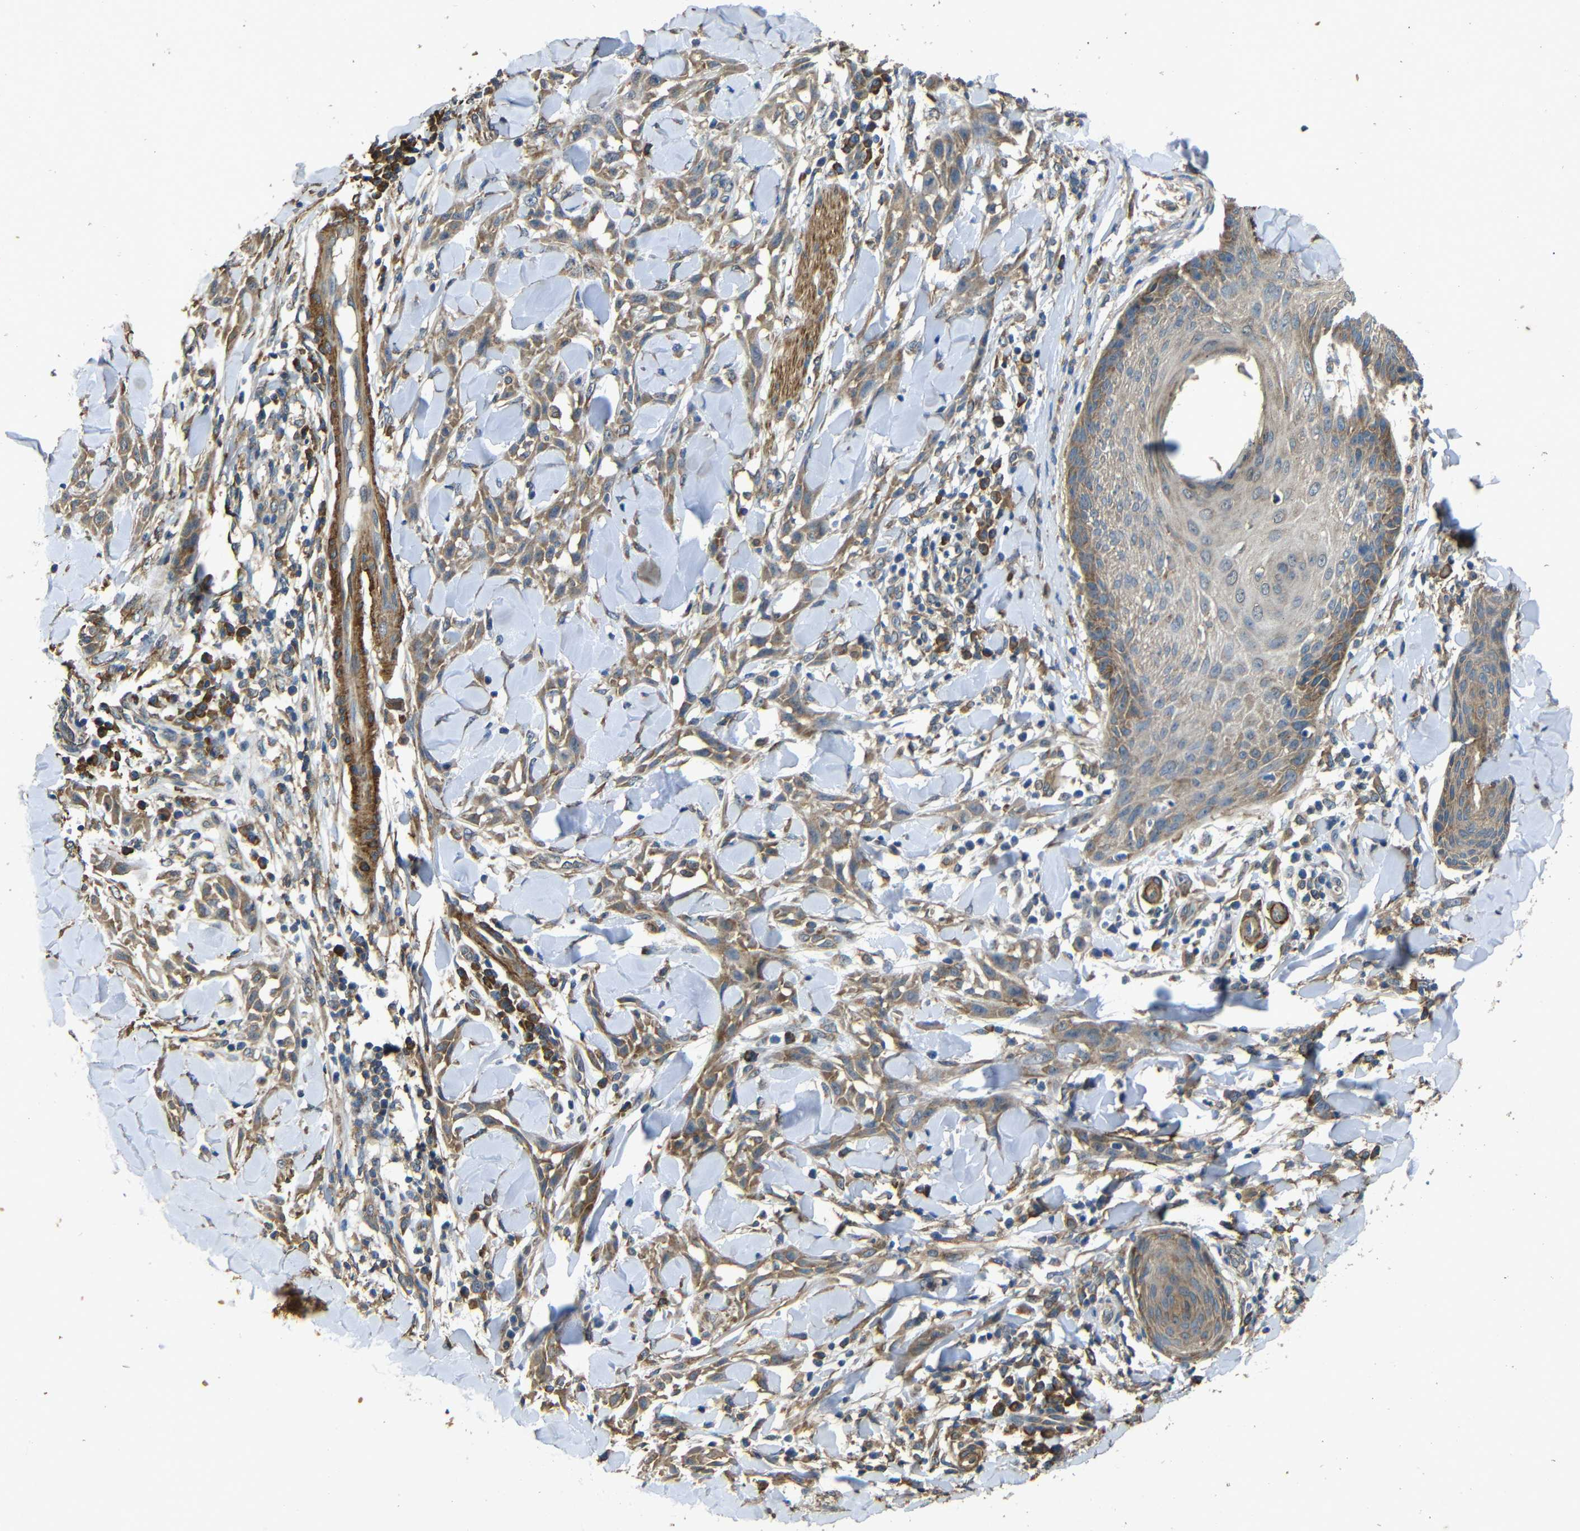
{"staining": {"intensity": "weak", "quantity": ">75%", "location": "cytoplasmic/membranous"}, "tissue": "skin cancer", "cell_type": "Tumor cells", "image_type": "cancer", "snomed": [{"axis": "morphology", "description": "Squamous cell carcinoma, NOS"}, {"axis": "topography", "description": "Skin"}], "caption": "DAB (3,3'-diaminobenzidine) immunohistochemical staining of human skin cancer (squamous cell carcinoma) displays weak cytoplasmic/membranous protein positivity in approximately >75% of tumor cells.", "gene": "BNIP3", "patient": {"sex": "male", "age": 24}}